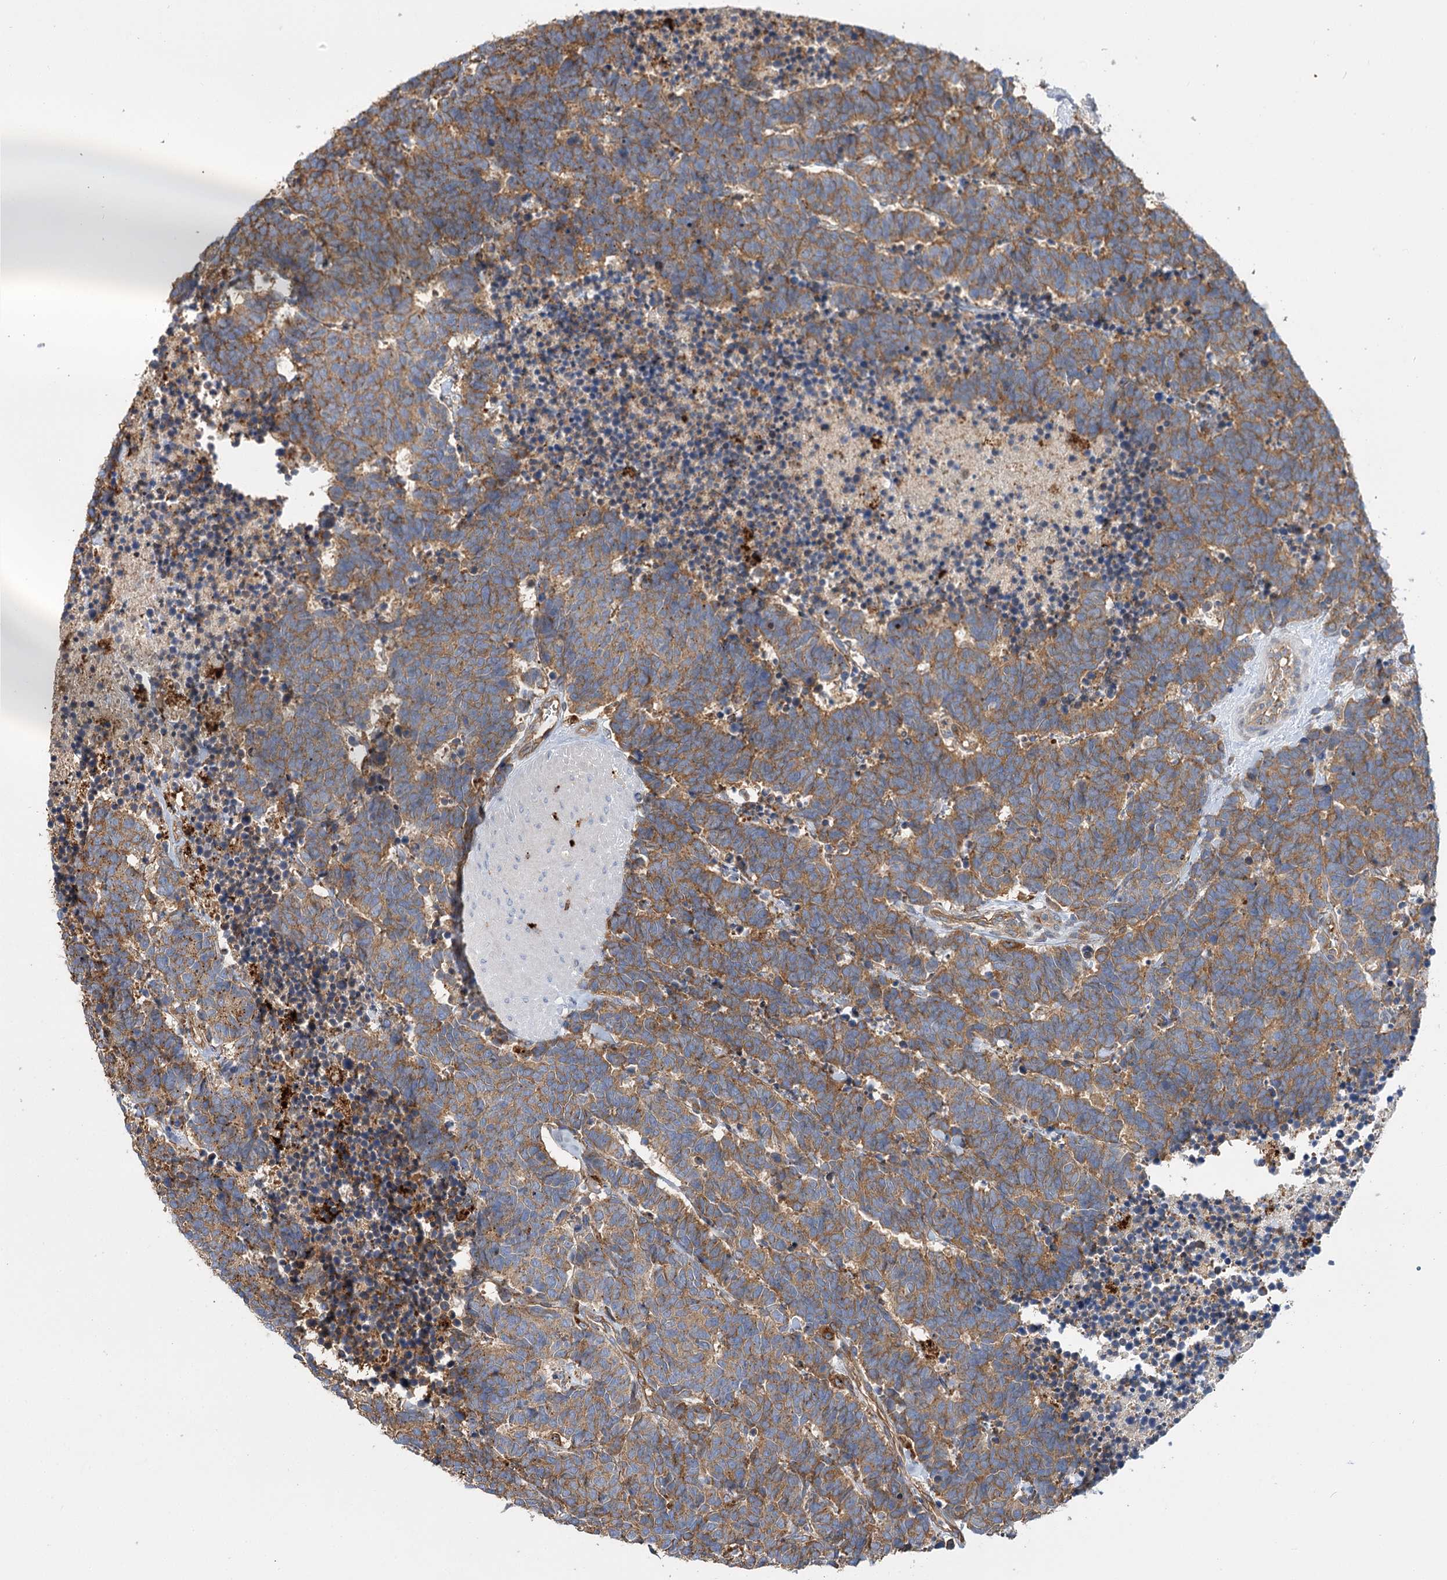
{"staining": {"intensity": "moderate", "quantity": ">75%", "location": "cytoplasmic/membranous"}, "tissue": "carcinoid", "cell_type": "Tumor cells", "image_type": "cancer", "snomed": [{"axis": "morphology", "description": "Carcinoma, NOS"}, {"axis": "morphology", "description": "Carcinoid, malignant, NOS"}, {"axis": "topography", "description": "Urinary bladder"}], "caption": "About >75% of tumor cells in carcinoma demonstrate moderate cytoplasmic/membranous protein expression as visualized by brown immunohistochemical staining.", "gene": "GUSB", "patient": {"sex": "male", "age": 57}}